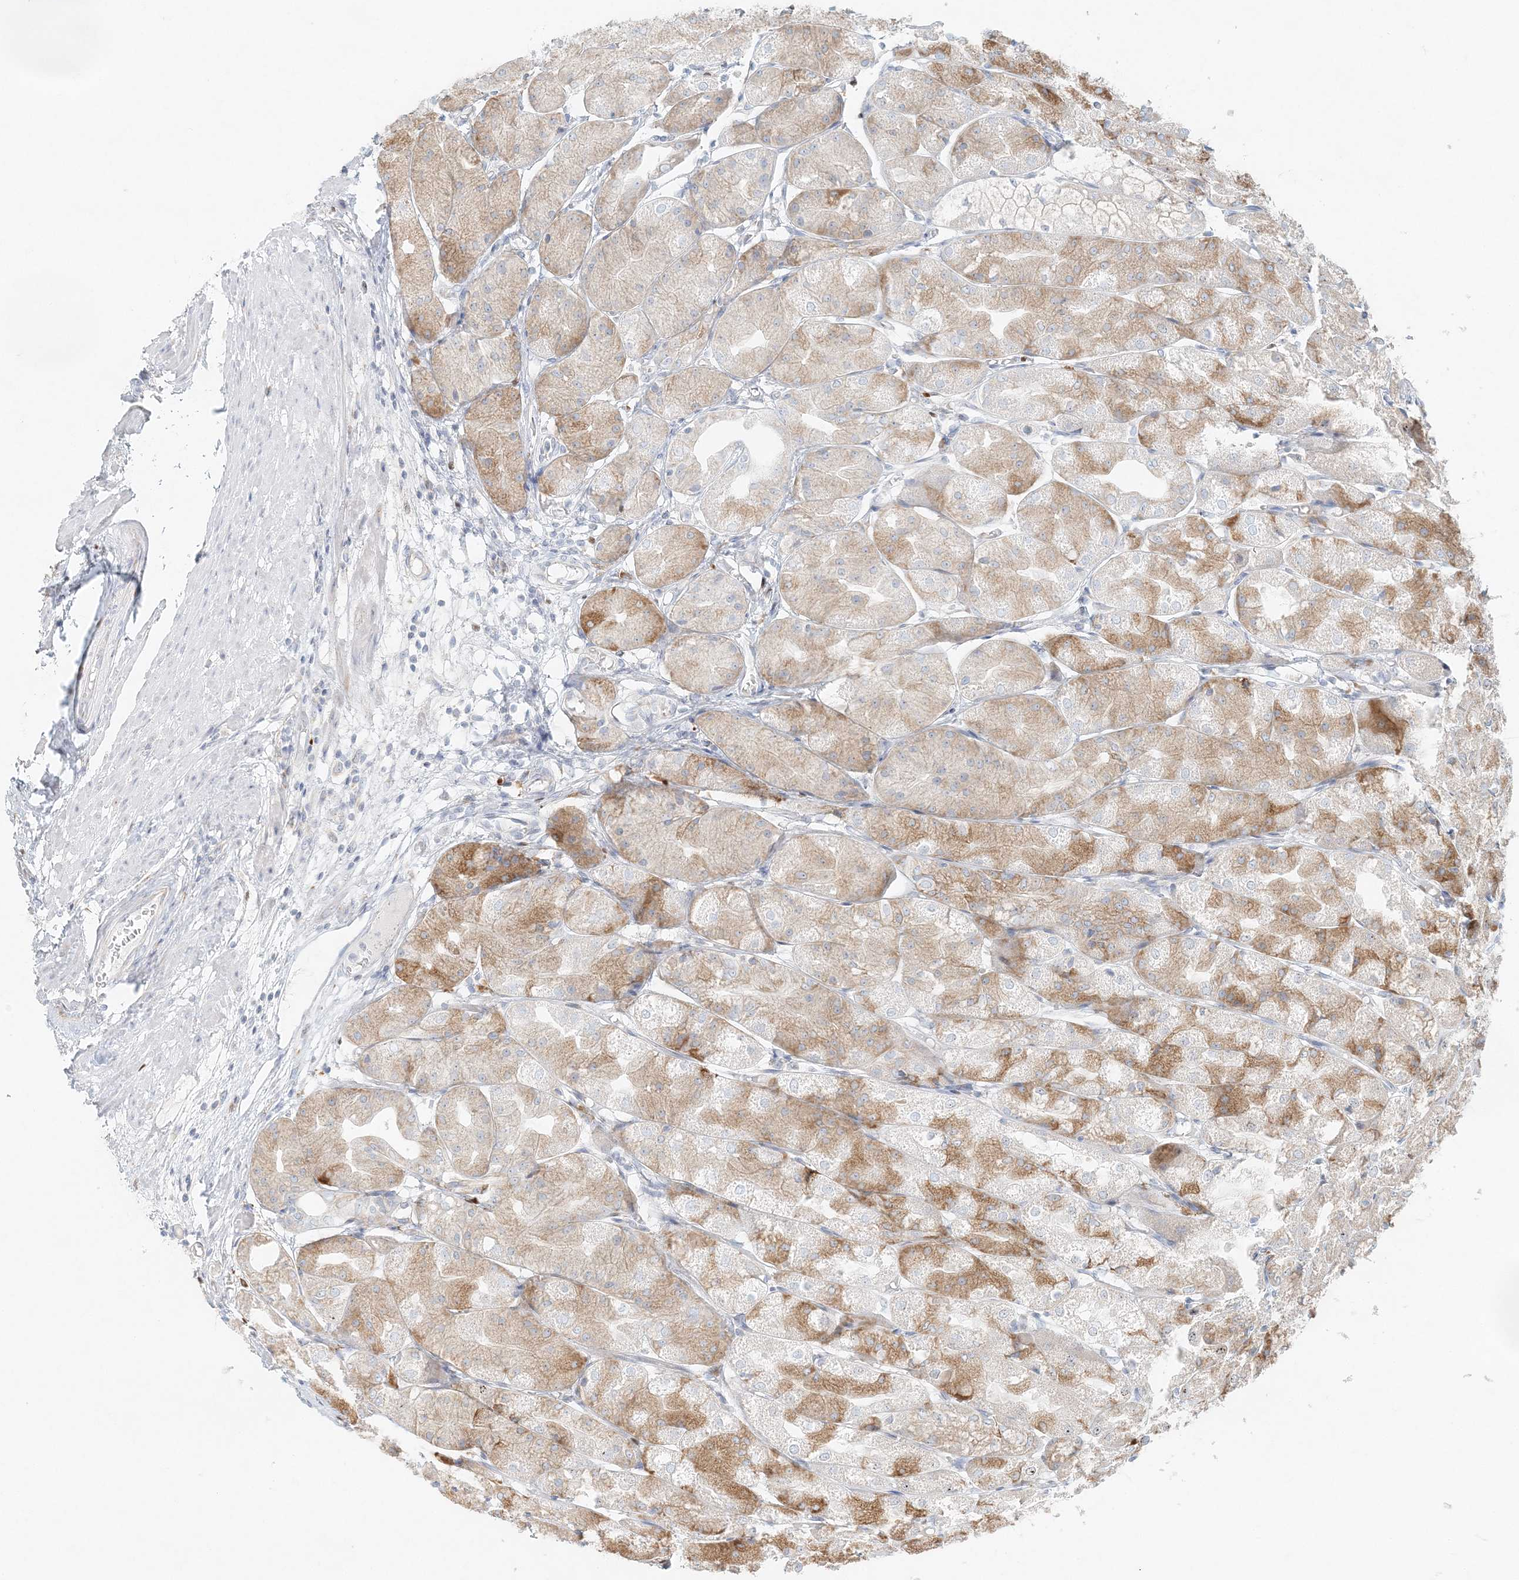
{"staining": {"intensity": "moderate", "quantity": "25%-75%", "location": "cytoplasmic/membranous"}, "tissue": "stomach", "cell_type": "Glandular cells", "image_type": "normal", "snomed": [{"axis": "morphology", "description": "Normal tissue, NOS"}, {"axis": "topography", "description": "Stomach, upper"}], "caption": "The histopathology image exhibits a brown stain indicating the presence of a protein in the cytoplasmic/membranous of glandular cells in stomach.", "gene": "STK11IP", "patient": {"sex": "male", "age": 72}}